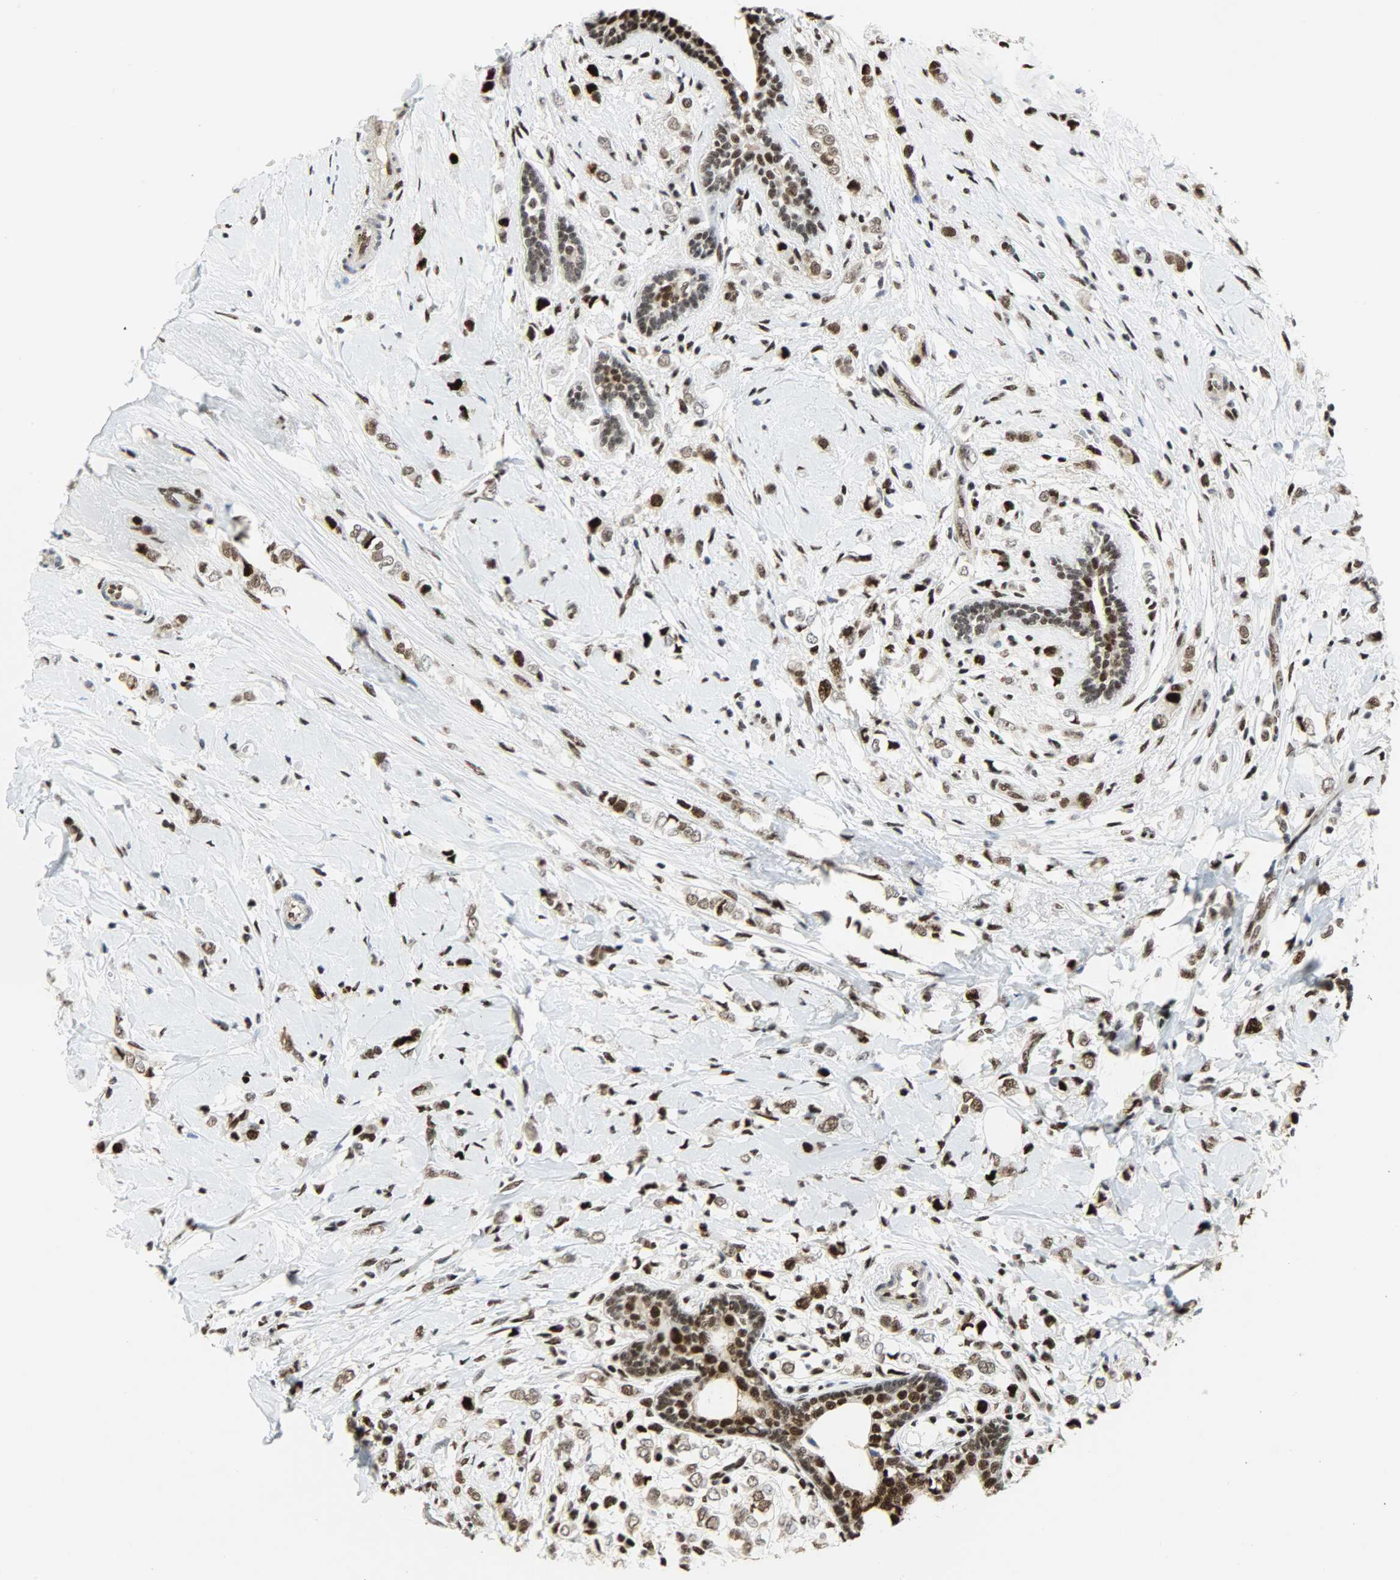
{"staining": {"intensity": "moderate", "quantity": ">75%", "location": "nuclear"}, "tissue": "breast cancer", "cell_type": "Tumor cells", "image_type": "cancer", "snomed": [{"axis": "morphology", "description": "Normal tissue, NOS"}, {"axis": "morphology", "description": "Lobular carcinoma"}, {"axis": "topography", "description": "Breast"}], "caption": "Immunohistochemistry (IHC) (DAB (3,3'-diaminobenzidine)) staining of lobular carcinoma (breast) reveals moderate nuclear protein positivity in approximately >75% of tumor cells.", "gene": "SSB", "patient": {"sex": "female", "age": 47}}